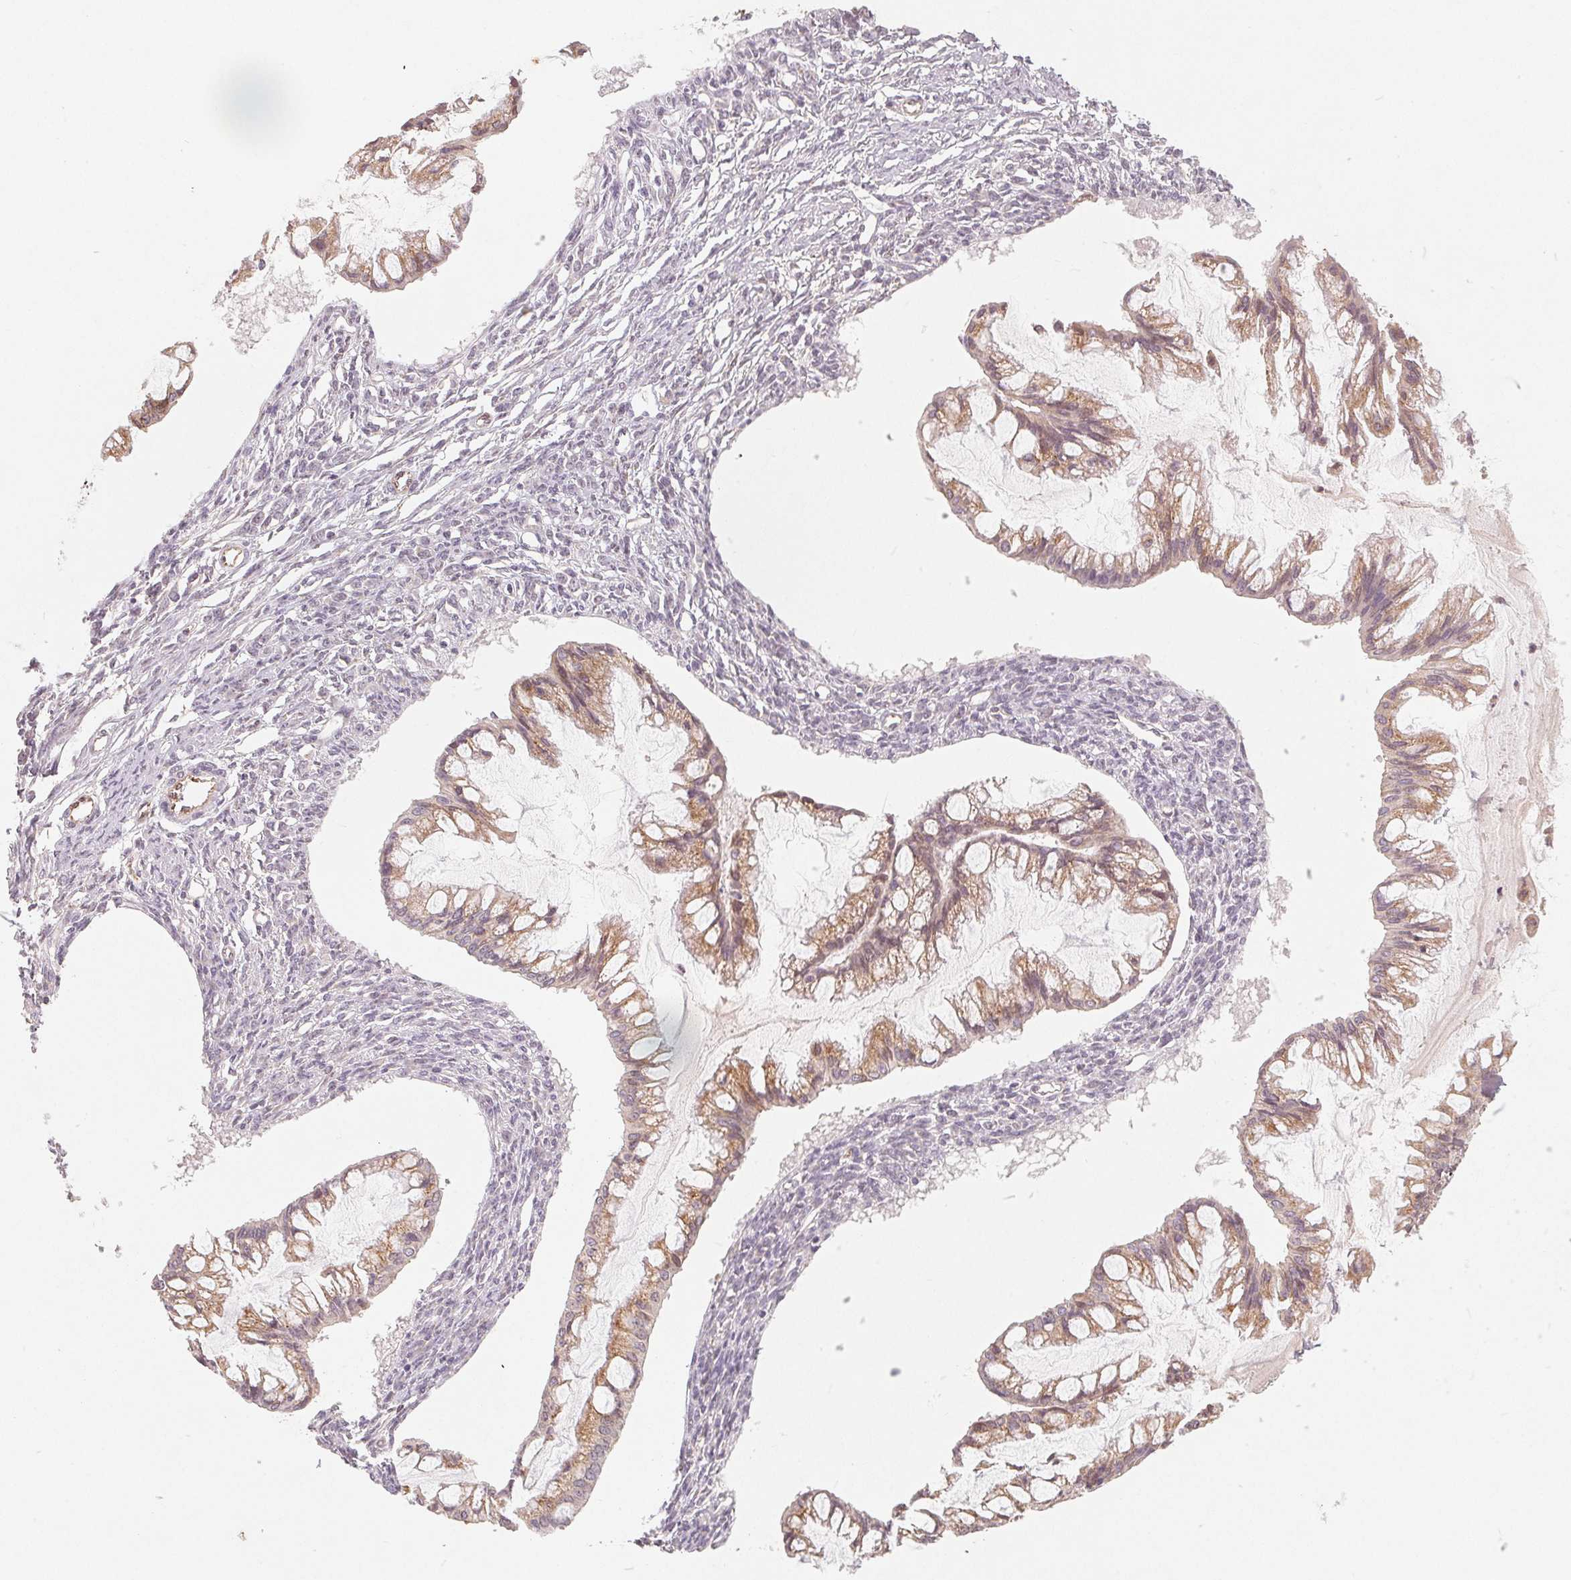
{"staining": {"intensity": "moderate", "quantity": ">75%", "location": "cytoplasmic/membranous"}, "tissue": "ovarian cancer", "cell_type": "Tumor cells", "image_type": "cancer", "snomed": [{"axis": "morphology", "description": "Cystadenocarcinoma, mucinous, NOS"}, {"axis": "topography", "description": "Ovary"}], "caption": "This image displays ovarian cancer (mucinous cystadenocarcinoma) stained with IHC to label a protein in brown. The cytoplasmic/membranous of tumor cells show moderate positivity for the protein. Nuclei are counter-stained blue.", "gene": "TMSB15B", "patient": {"sex": "female", "age": 73}}